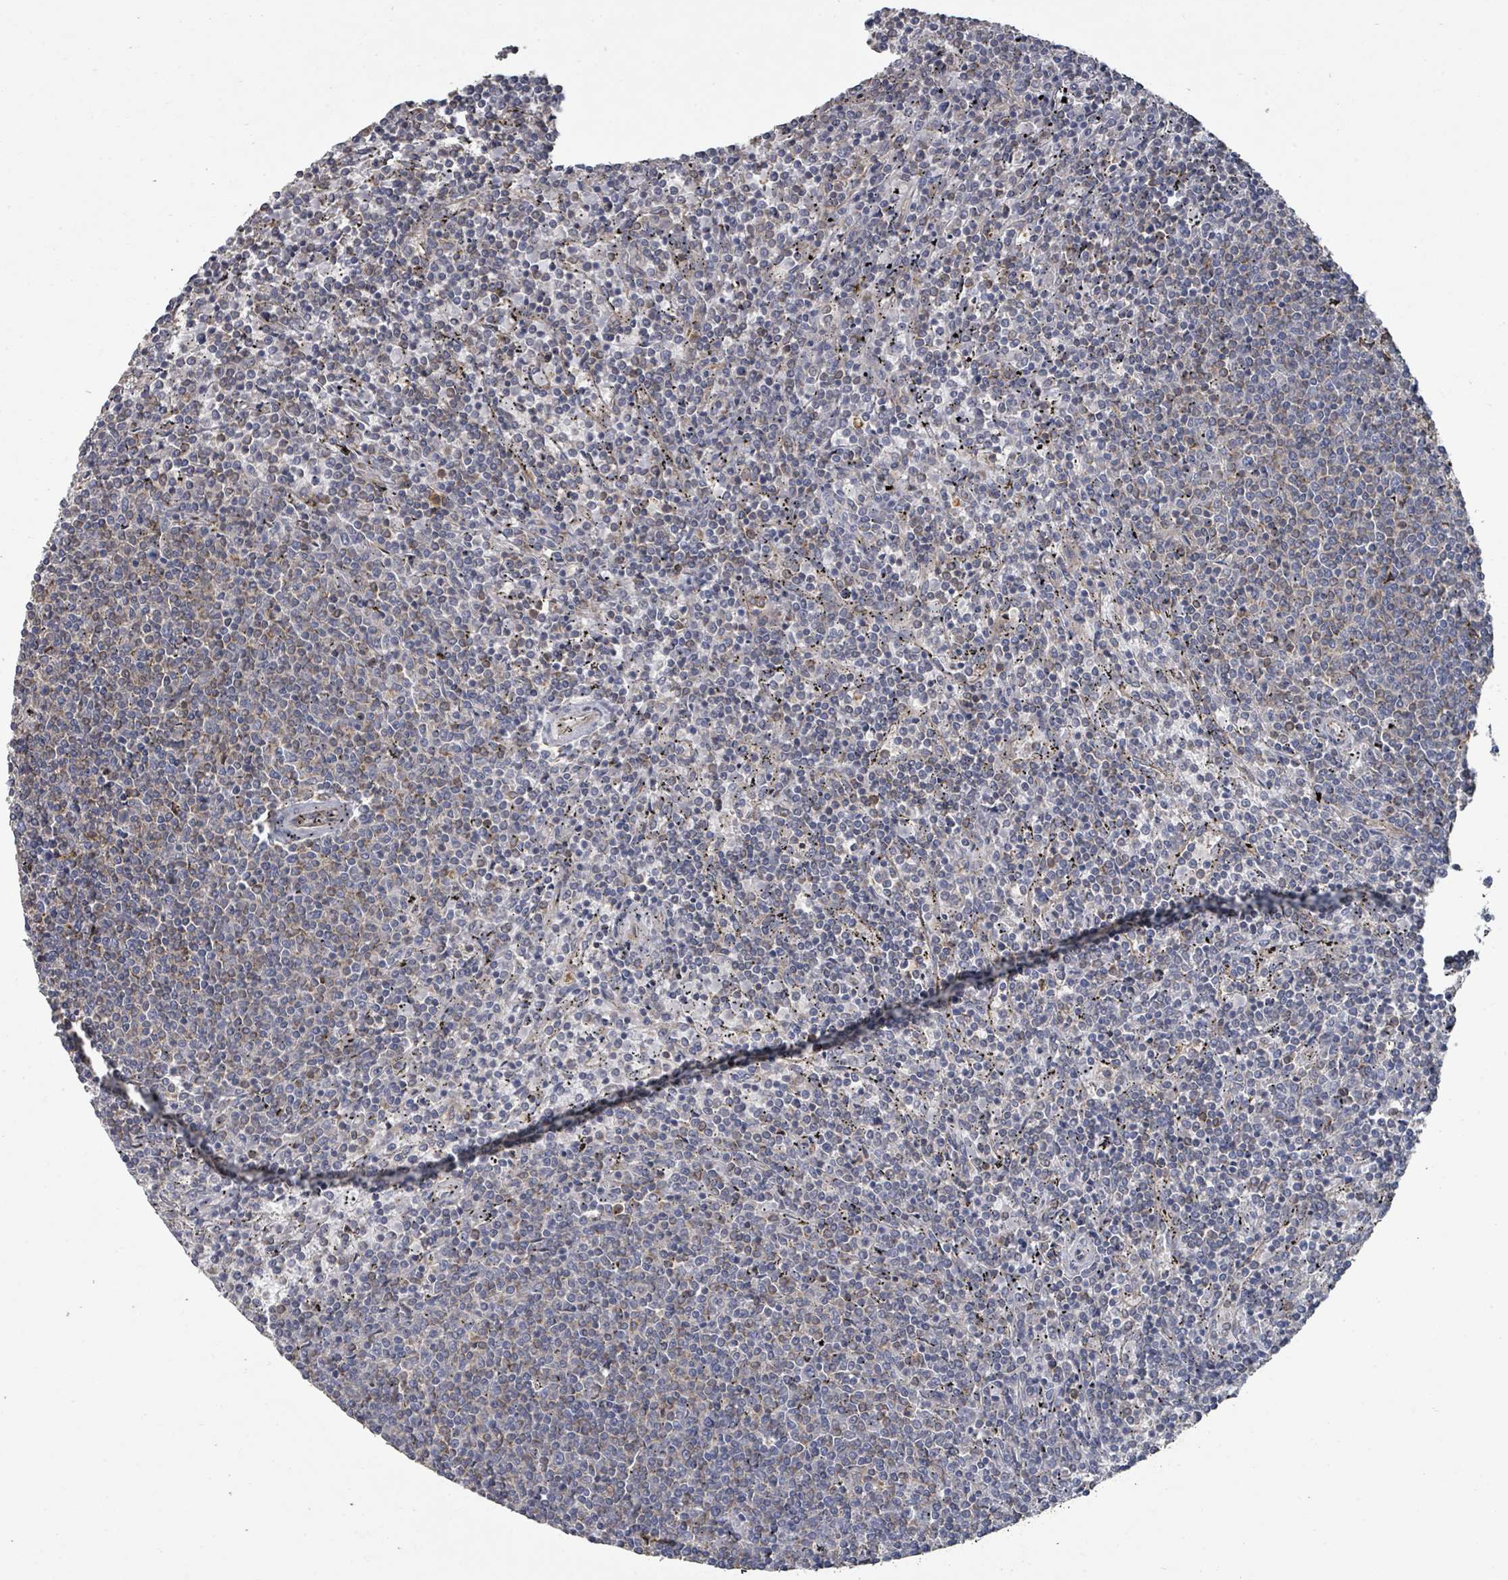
{"staining": {"intensity": "weak", "quantity": "<25%", "location": "cytoplasmic/membranous"}, "tissue": "lymphoma", "cell_type": "Tumor cells", "image_type": "cancer", "snomed": [{"axis": "morphology", "description": "Malignant lymphoma, non-Hodgkin's type, Low grade"}, {"axis": "topography", "description": "Spleen"}], "caption": "This photomicrograph is of low-grade malignant lymphoma, non-Hodgkin's type stained with immunohistochemistry to label a protein in brown with the nuclei are counter-stained blue. There is no staining in tumor cells.", "gene": "SLC9A7", "patient": {"sex": "female", "age": 50}}